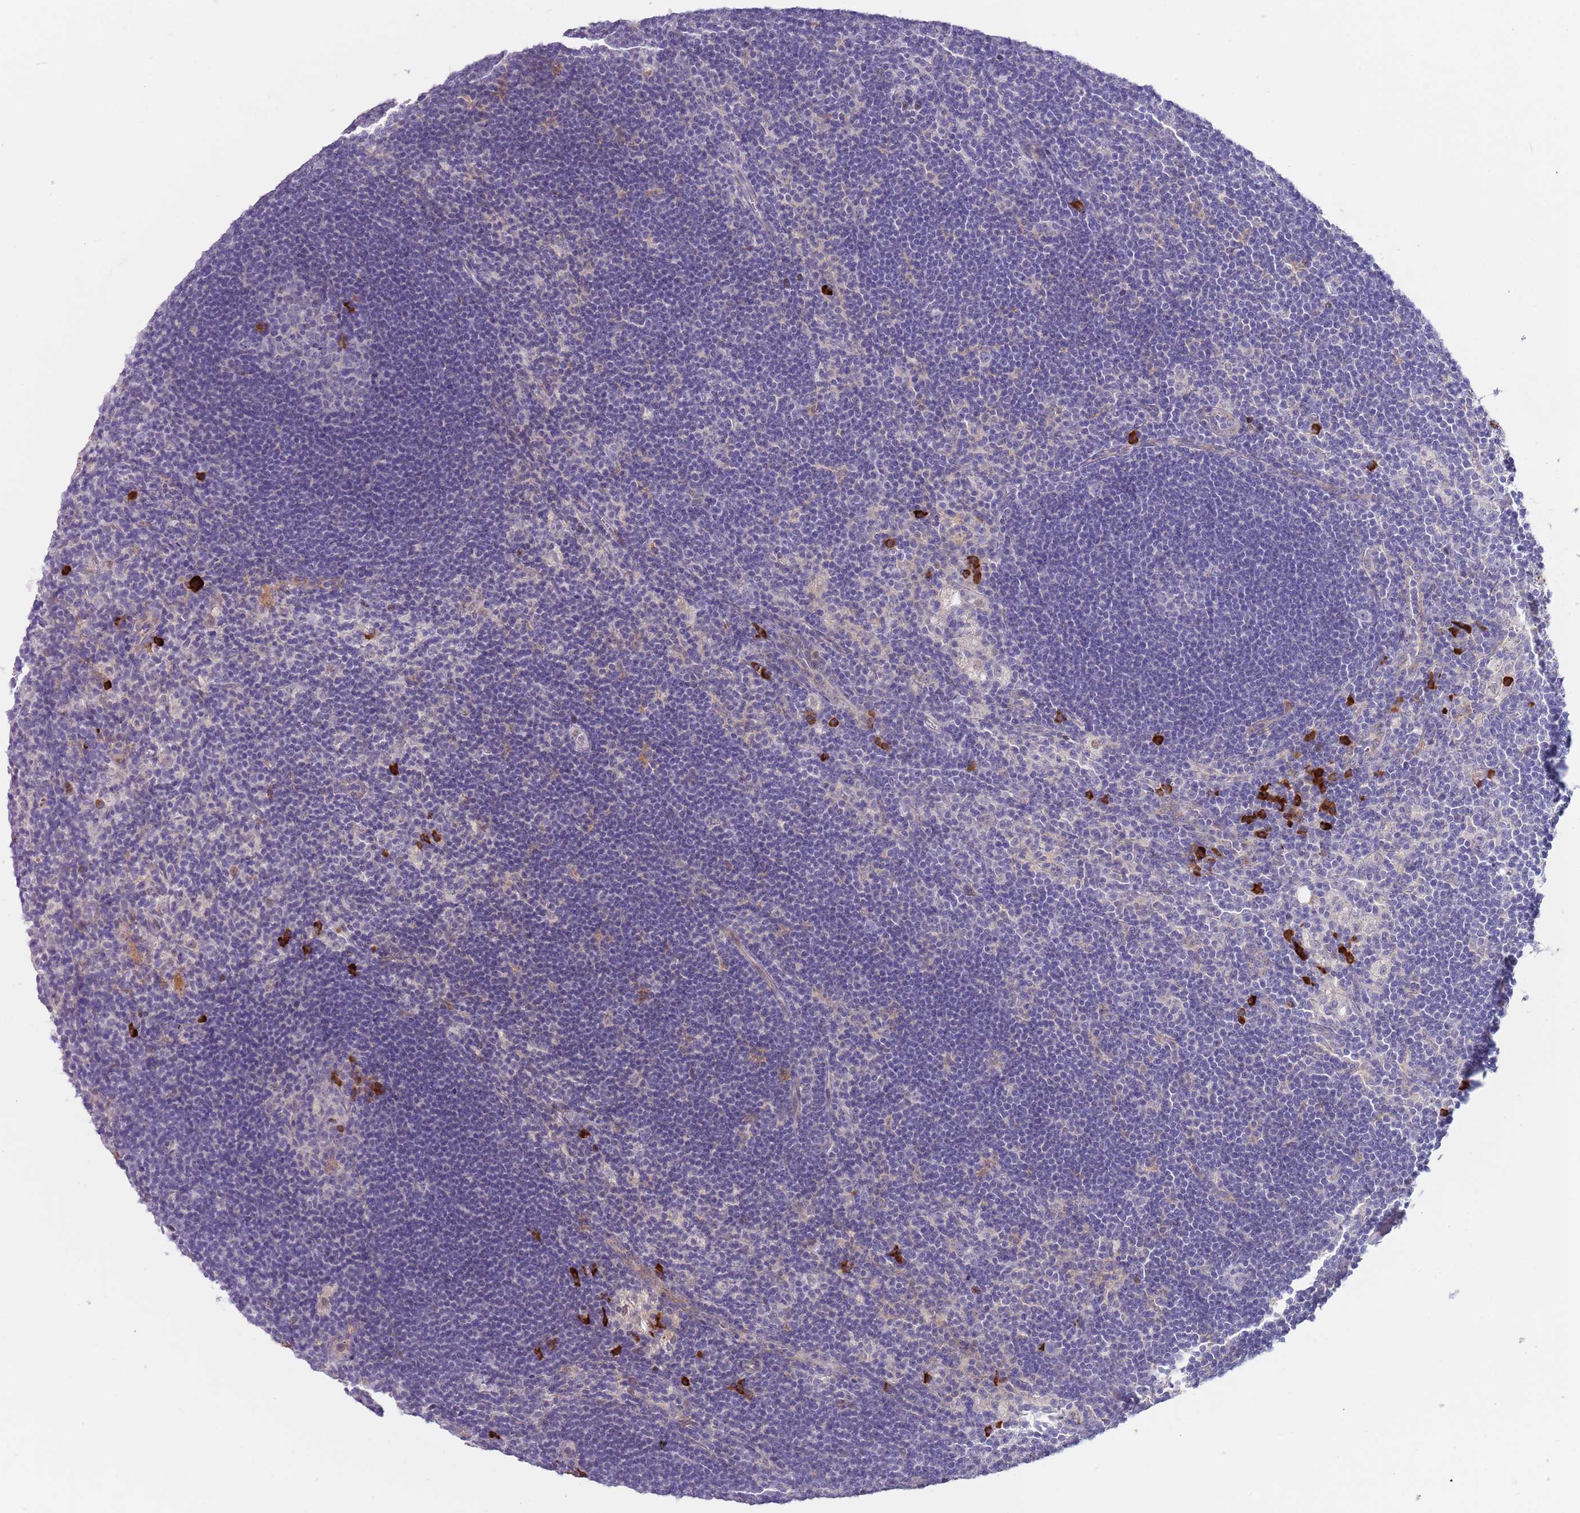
{"staining": {"intensity": "strong", "quantity": "<25%", "location": "cytoplasmic/membranous"}, "tissue": "lymph node", "cell_type": "Germinal center cells", "image_type": "normal", "snomed": [{"axis": "morphology", "description": "Normal tissue, NOS"}, {"axis": "topography", "description": "Lymph node"}], "caption": "Protein staining of normal lymph node reveals strong cytoplasmic/membranous staining in about <25% of germinal center cells.", "gene": "TNRC6C", "patient": {"sex": "male", "age": 24}}